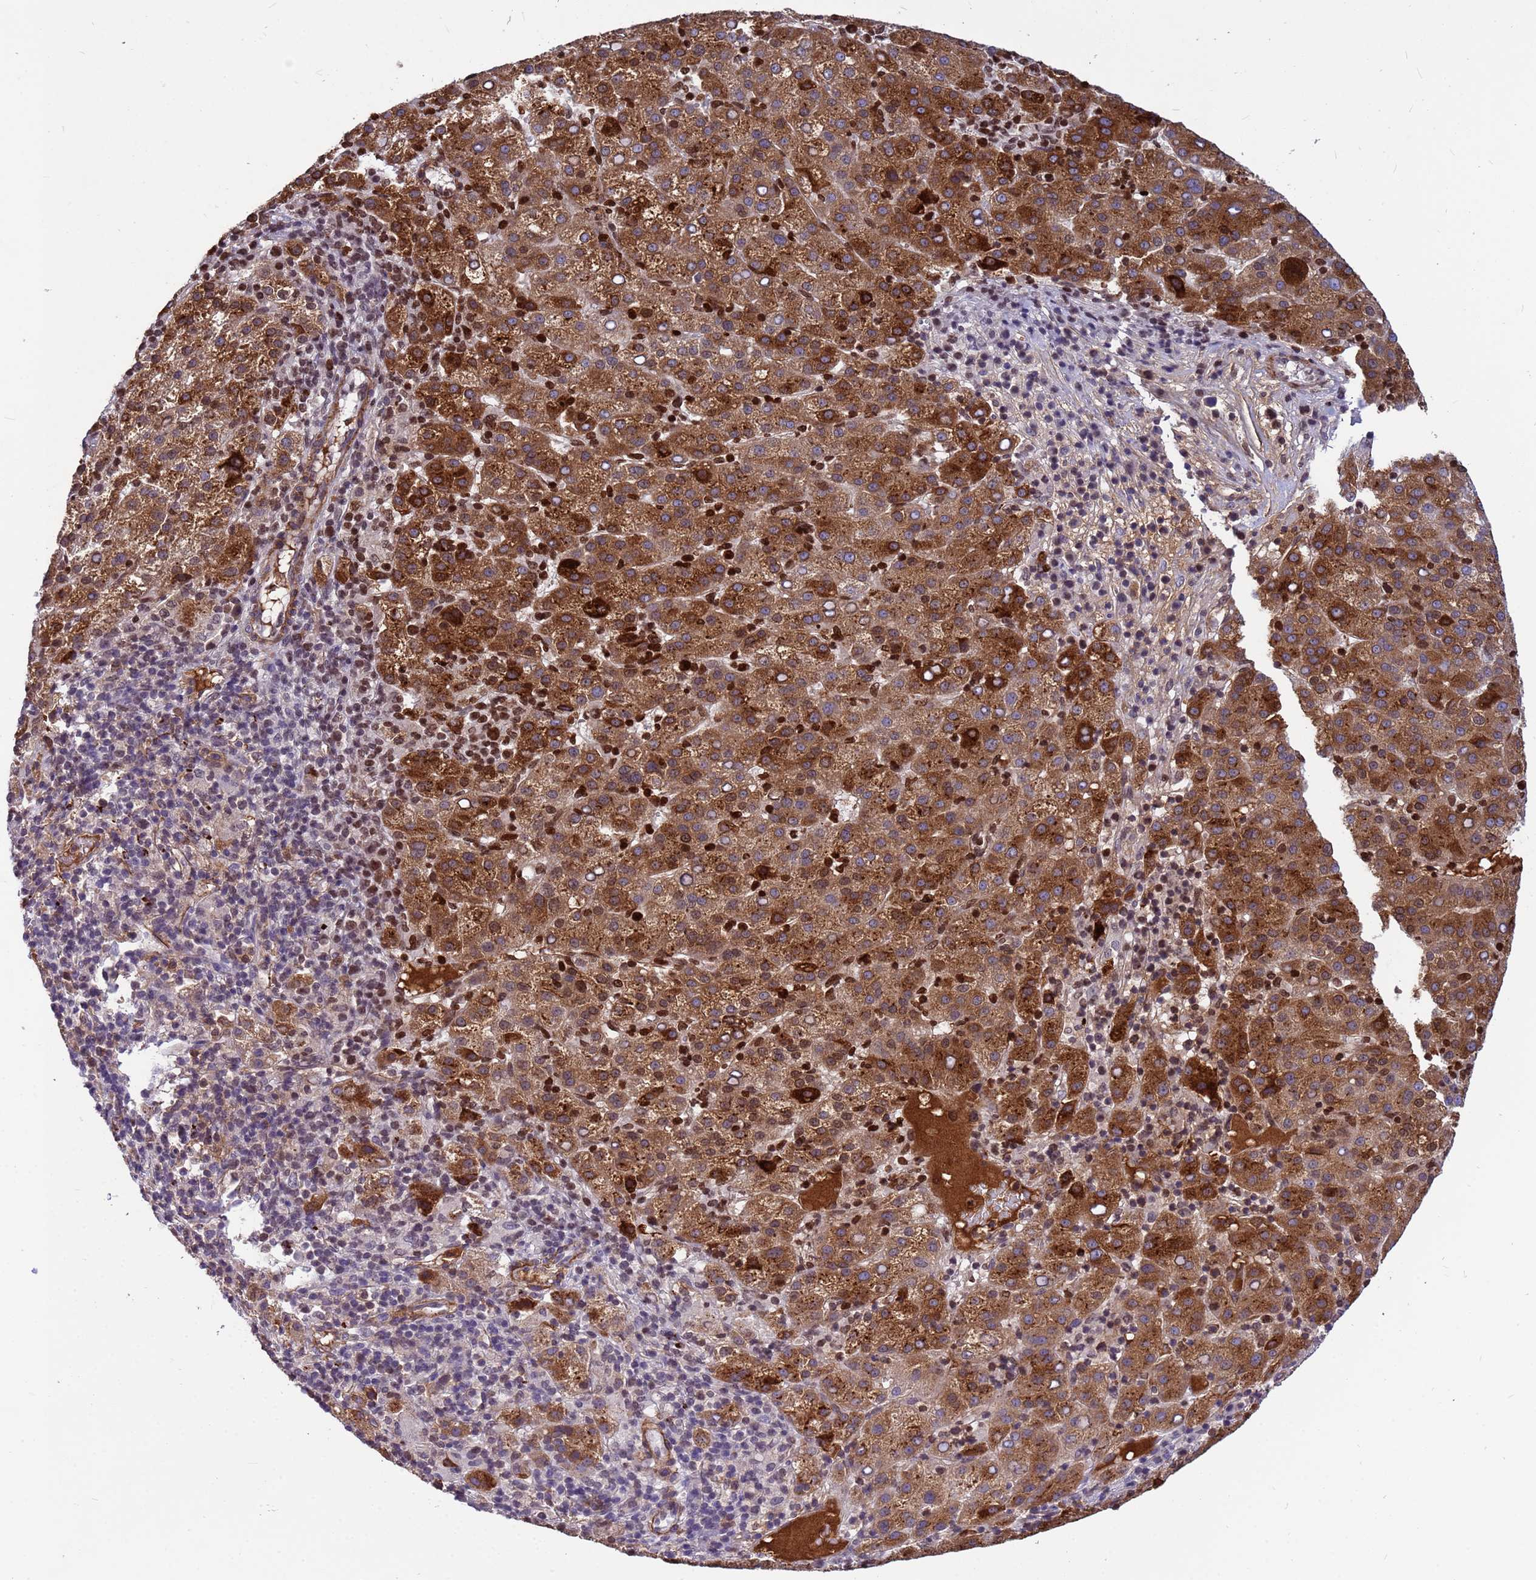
{"staining": {"intensity": "strong", "quantity": ">75%", "location": "cytoplasmic/membranous"}, "tissue": "liver cancer", "cell_type": "Tumor cells", "image_type": "cancer", "snomed": [{"axis": "morphology", "description": "Carcinoma, Hepatocellular, NOS"}, {"axis": "topography", "description": "Liver"}], "caption": "Human hepatocellular carcinoma (liver) stained with a brown dye demonstrates strong cytoplasmic/membranous positive staining in about >75% of tumor cells.", "gene": "ORM1", "patient": {"sex": "female", "age": 58}}